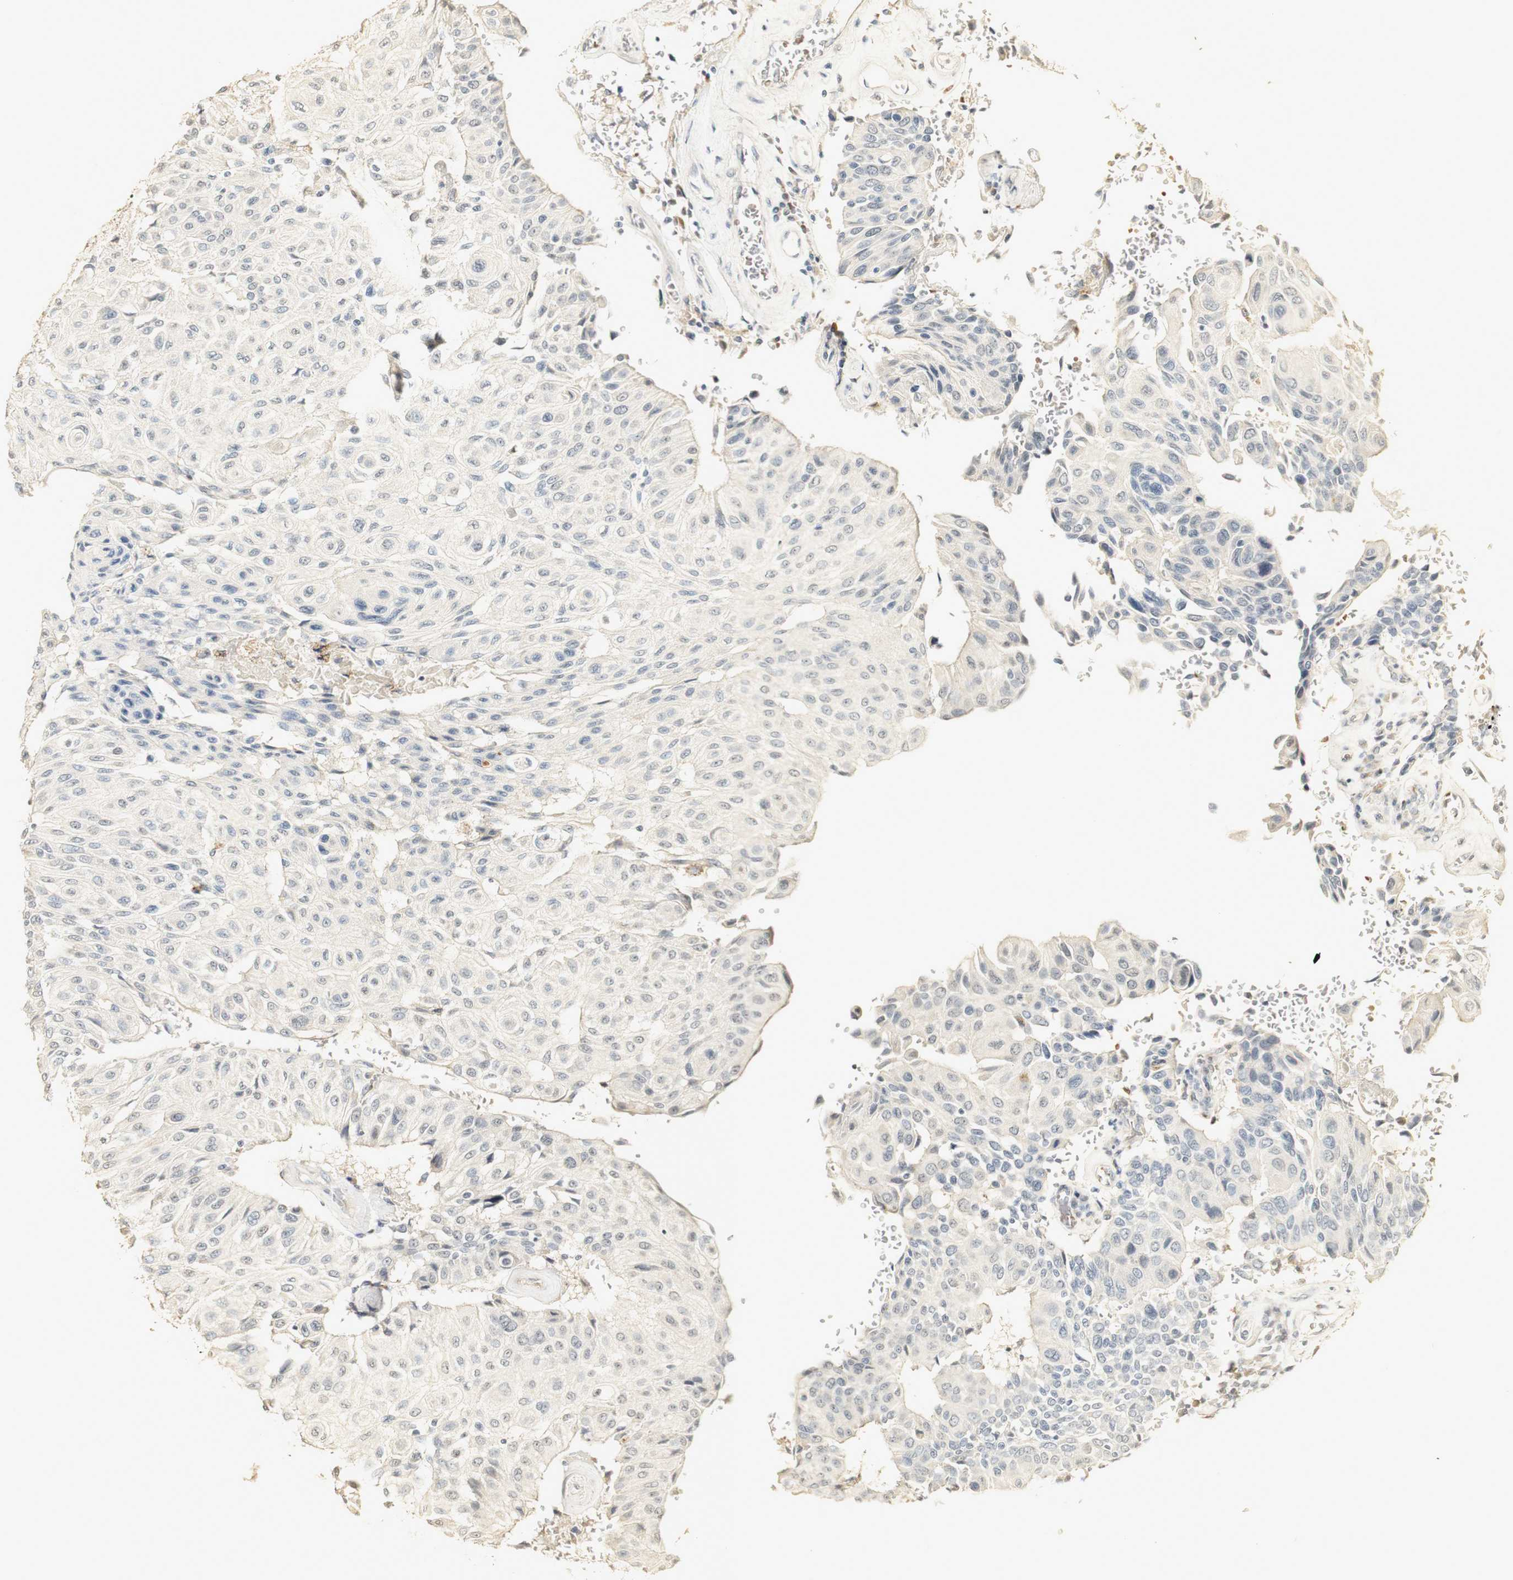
{"staining": {"intensity": "negative", "quantity": "none", "location": "none"}, "tissue": "urothelial cancer", "cell_type": "Tumor cells", "image_type": "cancer", "snomed": [{"axis": "morphology", "description": "Urothelial carcinoma, High grade"}, {"axis": "topography", "description": "Urinary bladder"}], "caption": "The immunohistochemistry micrograph has no significant expression in tumor cells of high-grade urothelial carcinoma tissue. (DAB (3,3'-diaminobenzidine) immunohistochemistry with hematoxylin counter stain).", "gene": "SYT7", "patient": {"sex": "male", "age": 66}}